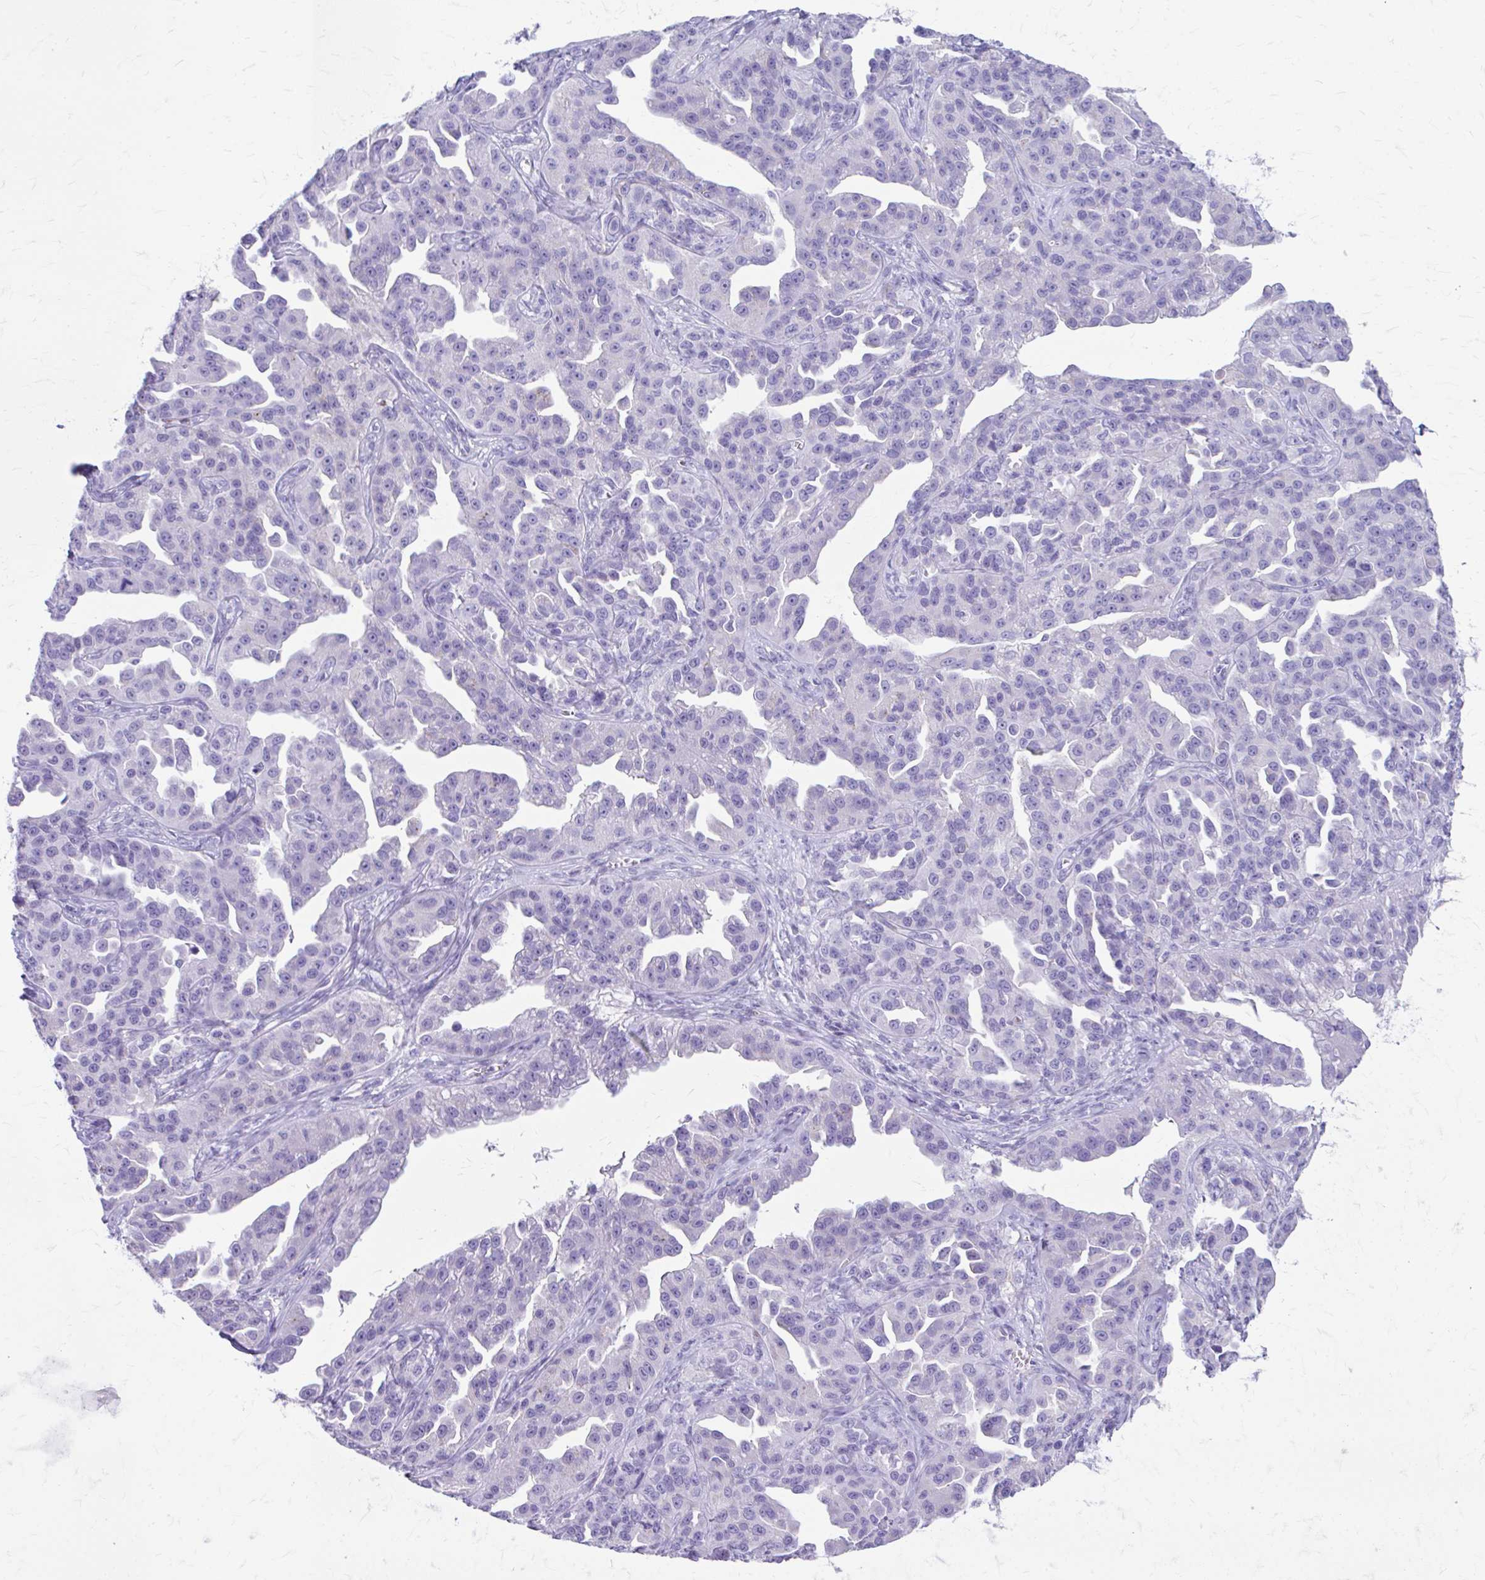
{"staining": {"intensity": "negative", "quantity": "none", "location": "none"}, "tissue": "ovarian cancer", "cell_type": "Tumor cells", "image_type": "cancer", "snomed": [{"axis": "morphology", "description": "Cystadenocarcinoma, serous, NOS"}, {"axis": "topography", "description": "Ovary"}], "caption": "High magnification brightfield microscopy of serous cystadenocarcinoma (ovarian) stained with DAB (brown) and counterstained with hematoxylin (blue): tumor cells show no significant staining.", "gene": "KRIT1", "patient": {"sex": "female", "age": 75}}